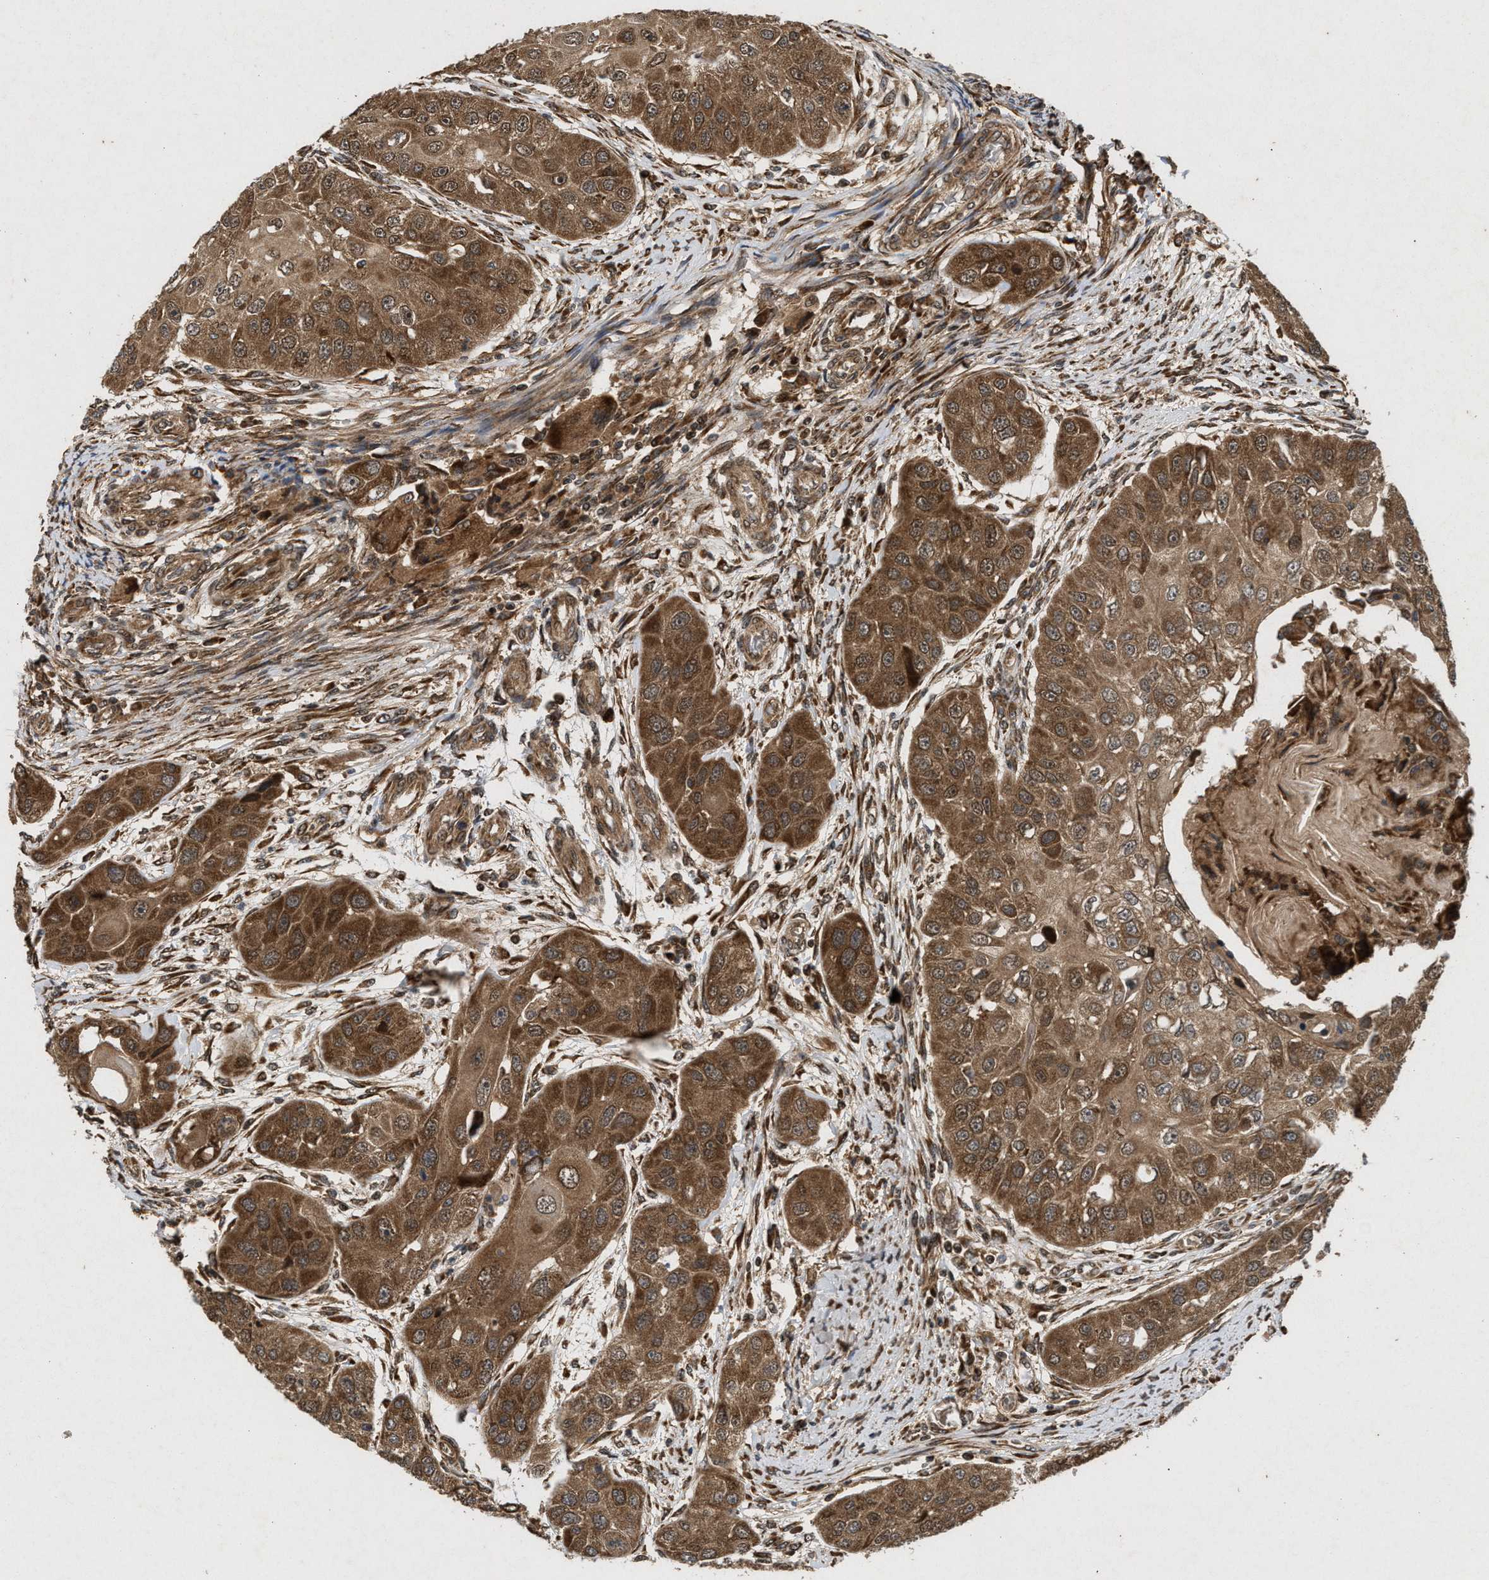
{"staining": {"intensity": "moderate", "quantity": ">75%", "location": "cytoplasmic/membranous"}, "tissue": "head and neck cancer", "cell_type": "Tumor cells", "image_type": "cancer", "snomed": [{"axis": "morphology", "description": "Normal tissue, NOS"}, {"axis": "morphology", "description": "Squamous cell carcinoma, NOS"}, {"axis": "topography", "description": "Skeletal muscle"}, {"axis": "topography", "description": "Head-Neck"}], "caption": "Head and neck cancer (squamous cell carcinoma) stained with a brown dye exhibits moderate cytoplasmic/membranous positive expression in about >75% of tumor cells.", "gene": "CFLAR", "patient": {"sex": "male", "age": 51}}